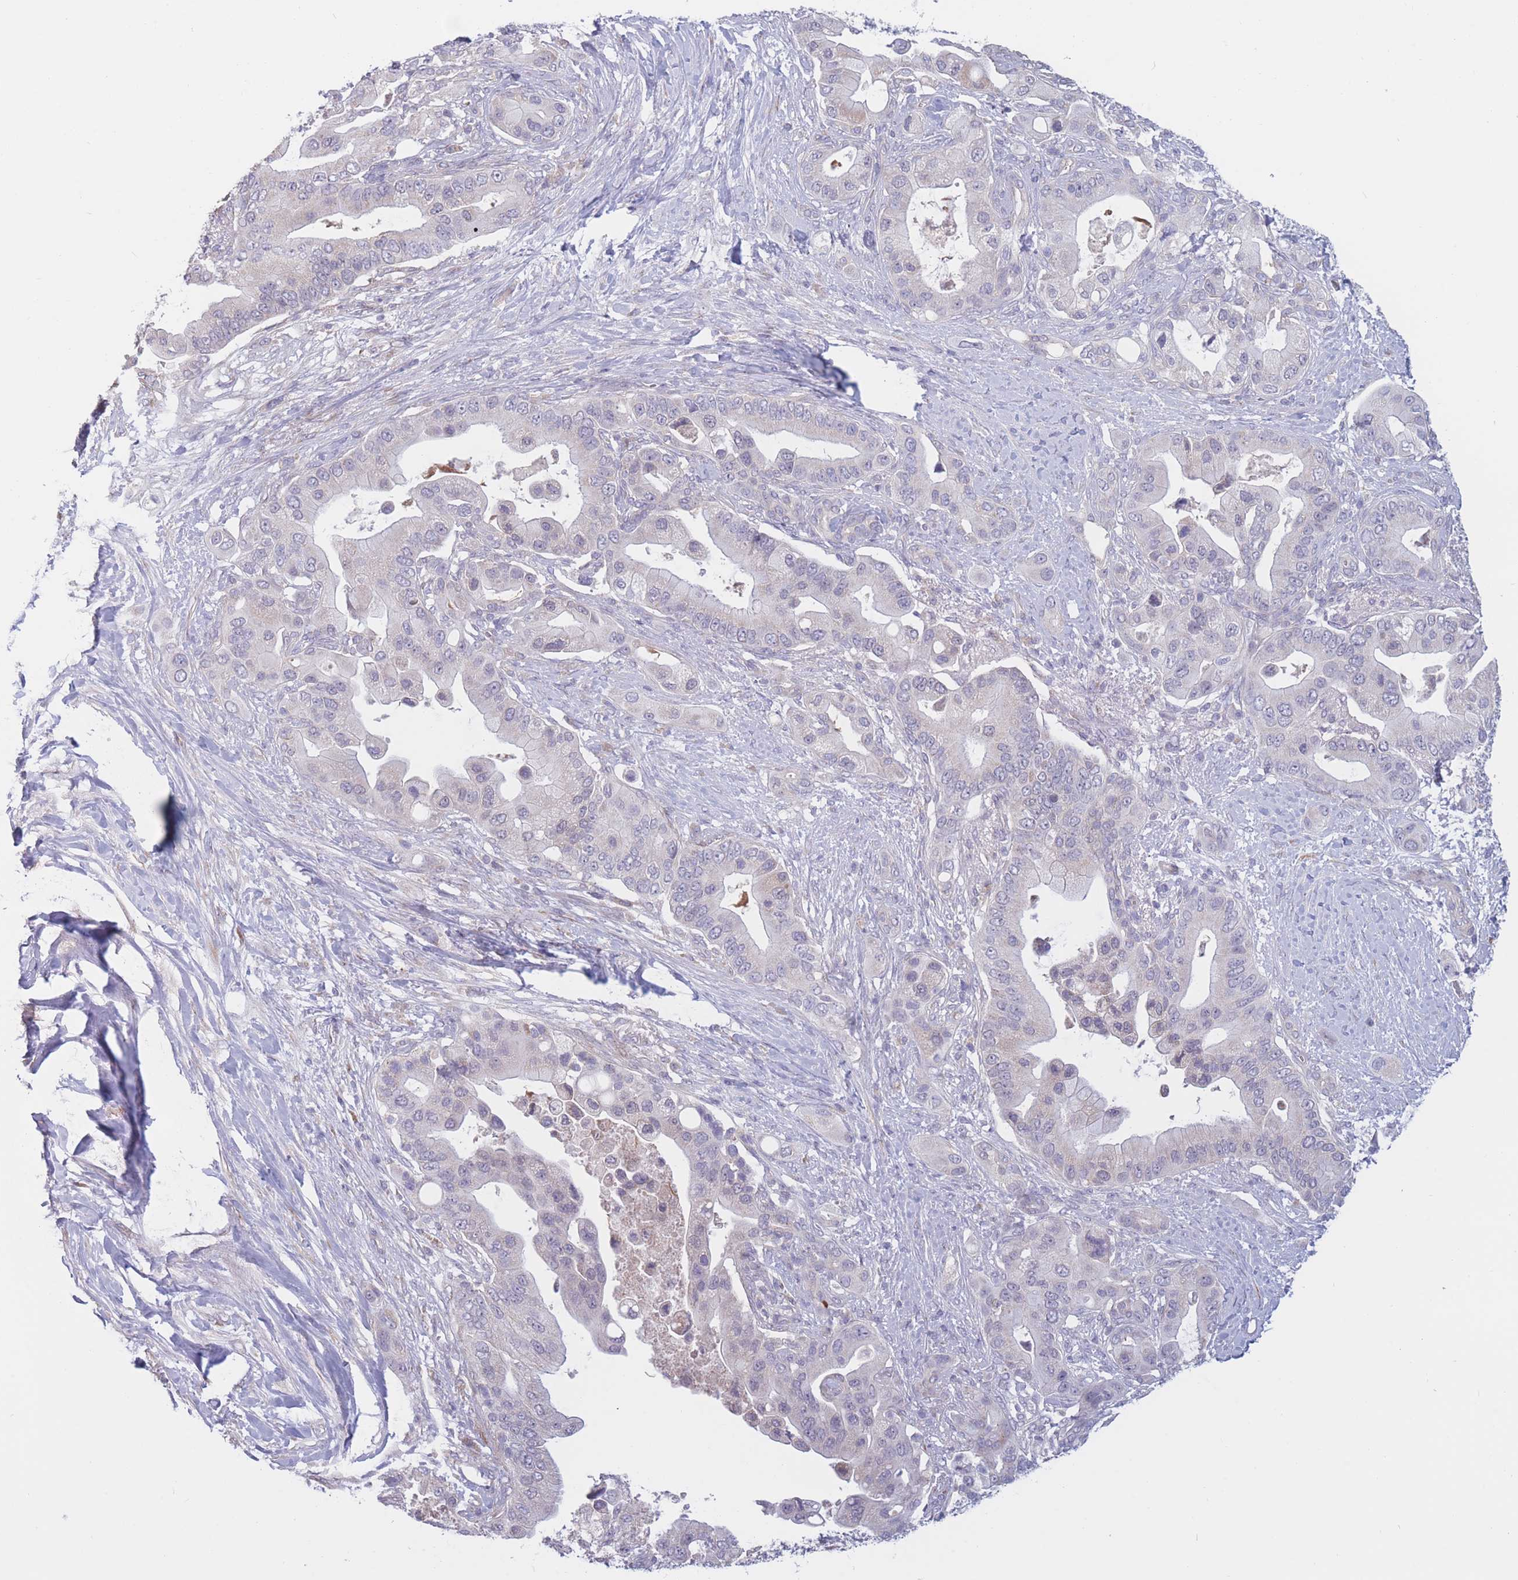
{"staining": {"intensity": "negative", "quantity": "none", "location": "none"}, "tissue": "pancreatic cancer", "cell_type": "Tumor cells", "image_type": "cancer", "snomed": [{"axis": "morphology", "description": "Adenocarcinoma, NOS"}, {"axis": "topography", "description": "Pancreas"}], "caption": "The histopathology image exhibits no staining of tumor cells in adenocarcinoma (pancreatic).", "gene": "CCNQ", "patient": {"sex": "male", "age": 57}}